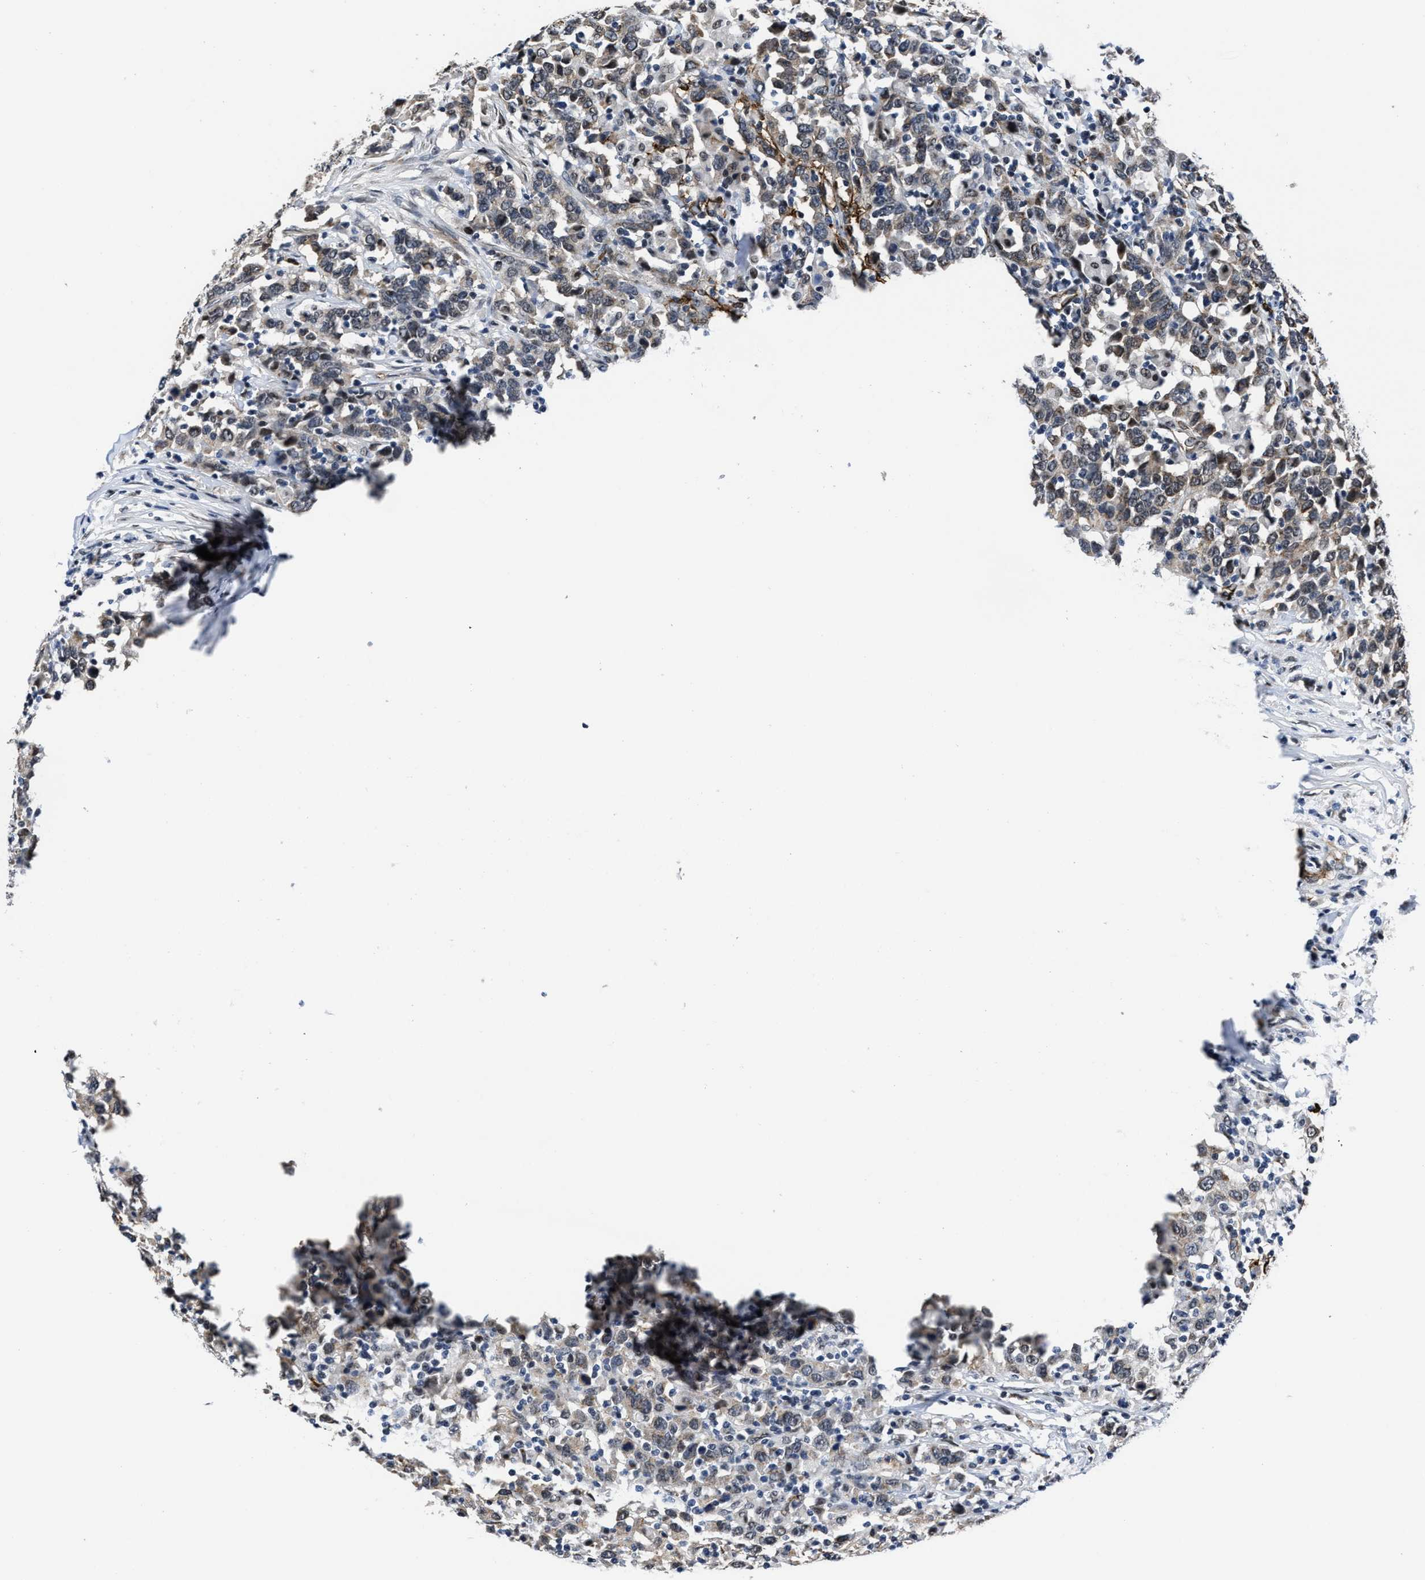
{"staining": {"intensity": "weak", "quantity": ">75%", "location": "cytoplasmic/membranous"}, "tissue": "urothelial cancer", "cell_type": "Tumor cells", "image_type": "cancer", "snomed": [{"axis": "morphology", "description": "Urothelial carcinoma, High grade"}, {"axis": "topography", "description": "Urinary bladder"}], "caption": "This photomicrograph shows immunohistochemistry staining of high-grade urothelial carcinoma, with low weak cytoplasmic/membranous expression in about >75% of tumor cells.", "gene": "MARCKSL1", "patient": {"sex": "male", "age": 61}}